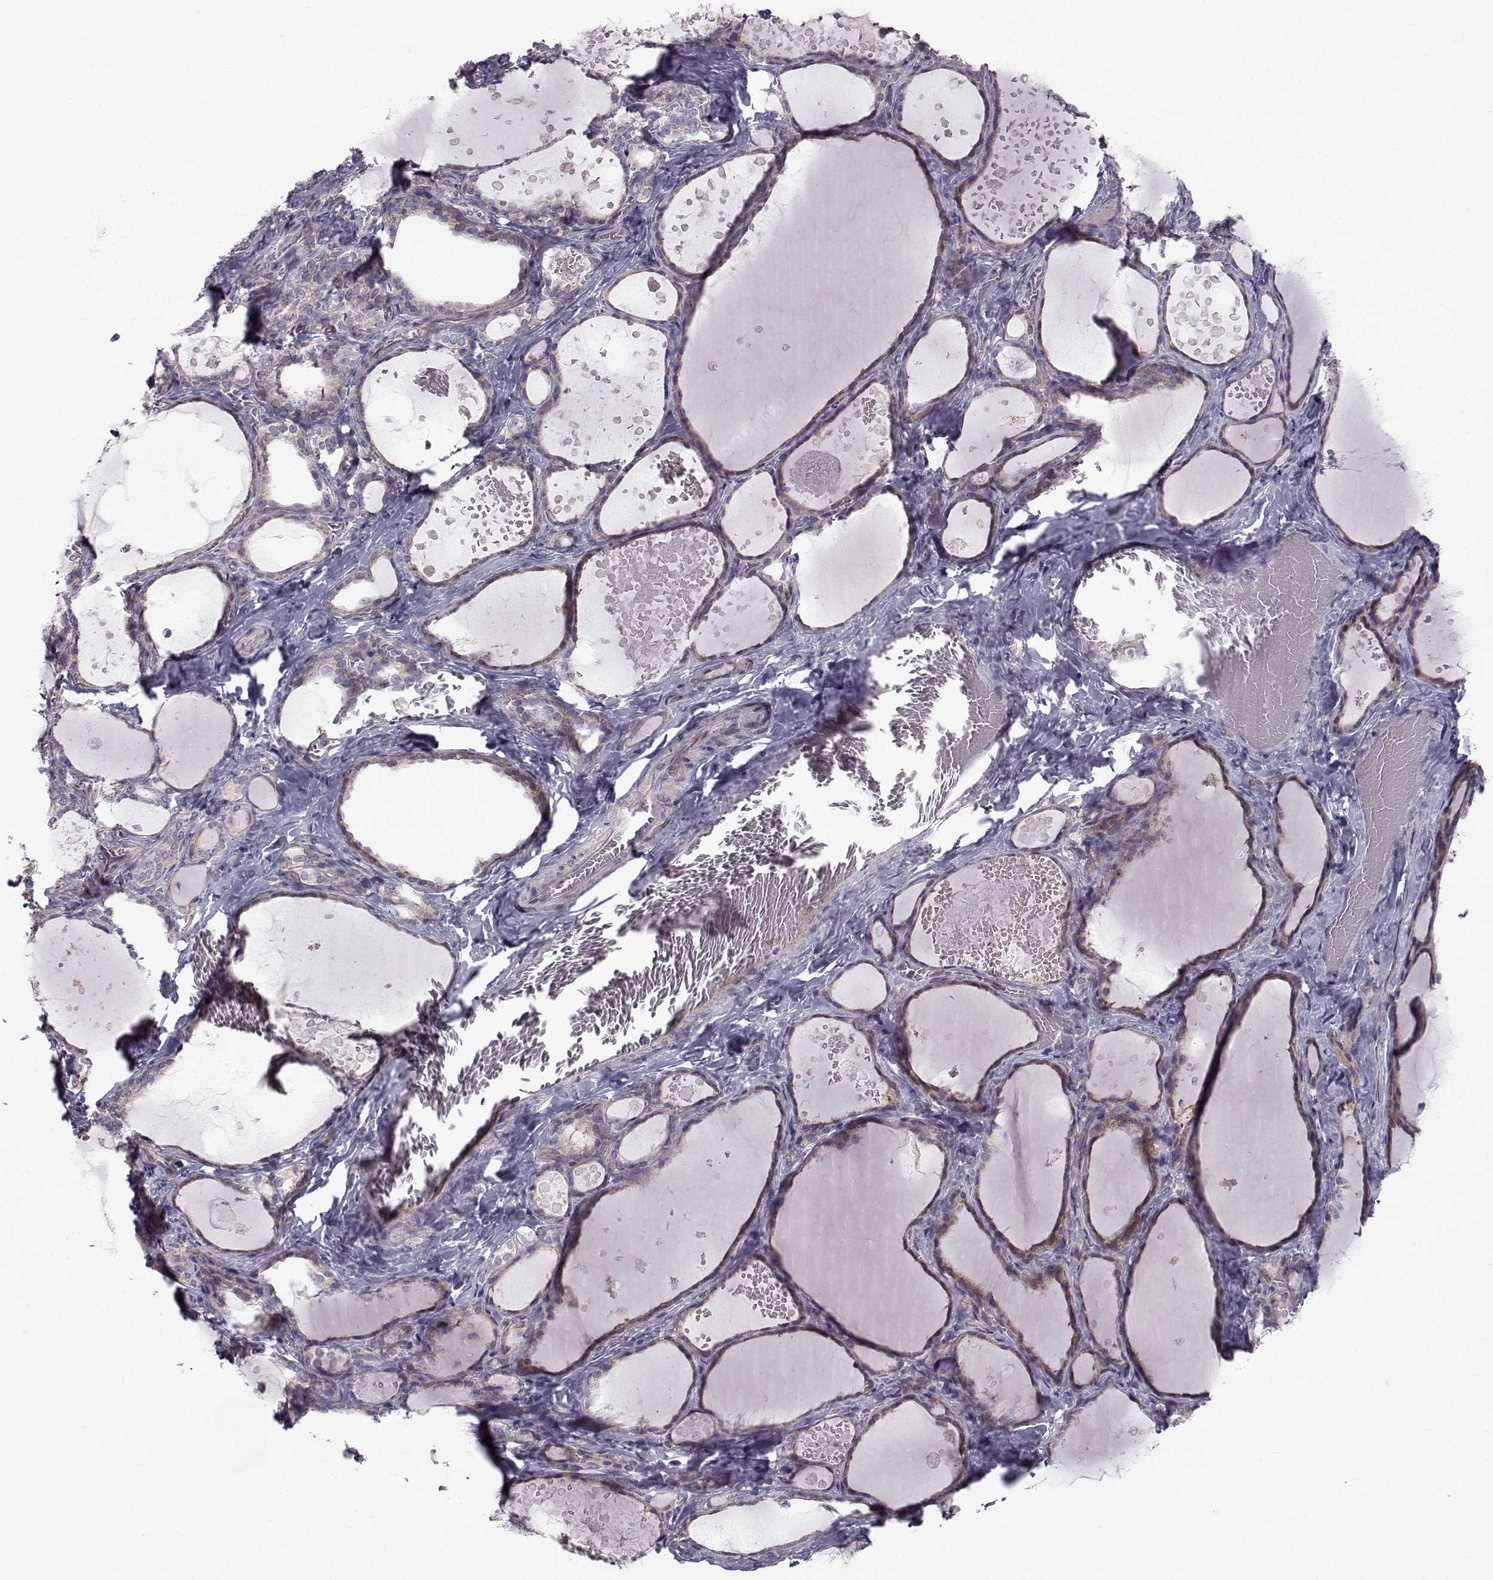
{"staining": {"intensity": "weak", "quantity": ">75%", "location": "cytoplasmic/membranous"}, "tissue": "thyroid gland", "cell_type": "Glandular cells", "image_type": "normal", "snomed": [{"axis": "morphology", "description": "Normal tissue, NOS"}, {"axis": "topography", "description": "Thyroid gland"}], "caption": "High-power microscopy captured an IHC image of normal thyroid gland, revealing weak cytoplasmic/membranous staining in approximately >75% of glandular cells.", "gene": "HSP90AB1", "patient": {"sex": "female", "age": 56}}